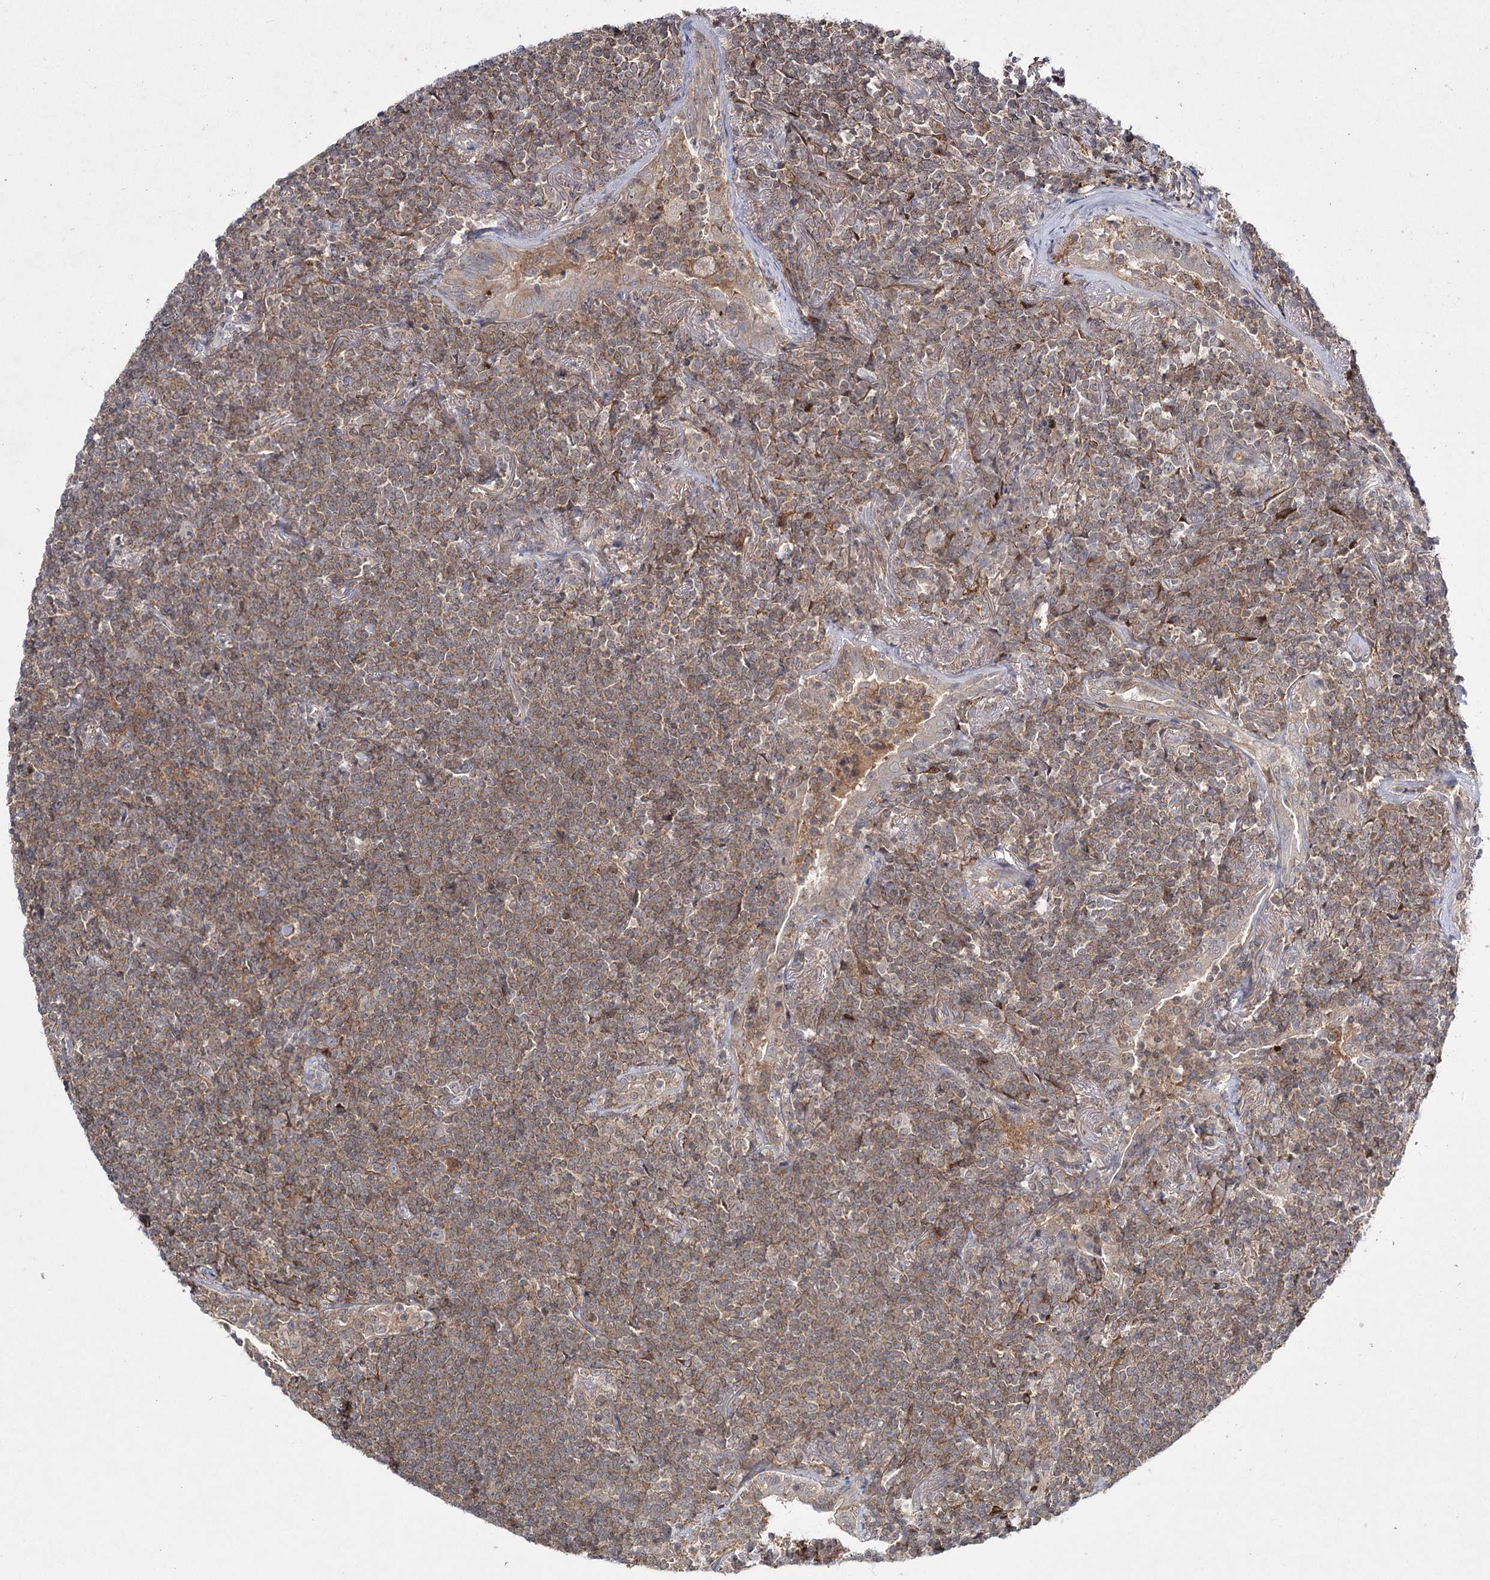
{"staining": {"intensity": "moderate", "quantity": ">75%", "location": "cytoplasmic/membranous"}, "tissue": "lymphoma", "cell_type": "Tumor cells", "image_type": "cancer", "snomed": [{"axis": "morphology", "description": "Malignant lymphoma, non-Hodgkin's type, Low grade"}, {"axis": "topography", "description": "Lung"}], "caption": "Immunohistochemical staining of human lymphoma exhibits medium levels of moderate cytoplasmic/membranous positivity in about >75% of tumor cells. (IHC, brightfield microscopy, high magnification).", "gene": "WDR44", "patient": {"sex": "female", "age": 71}}